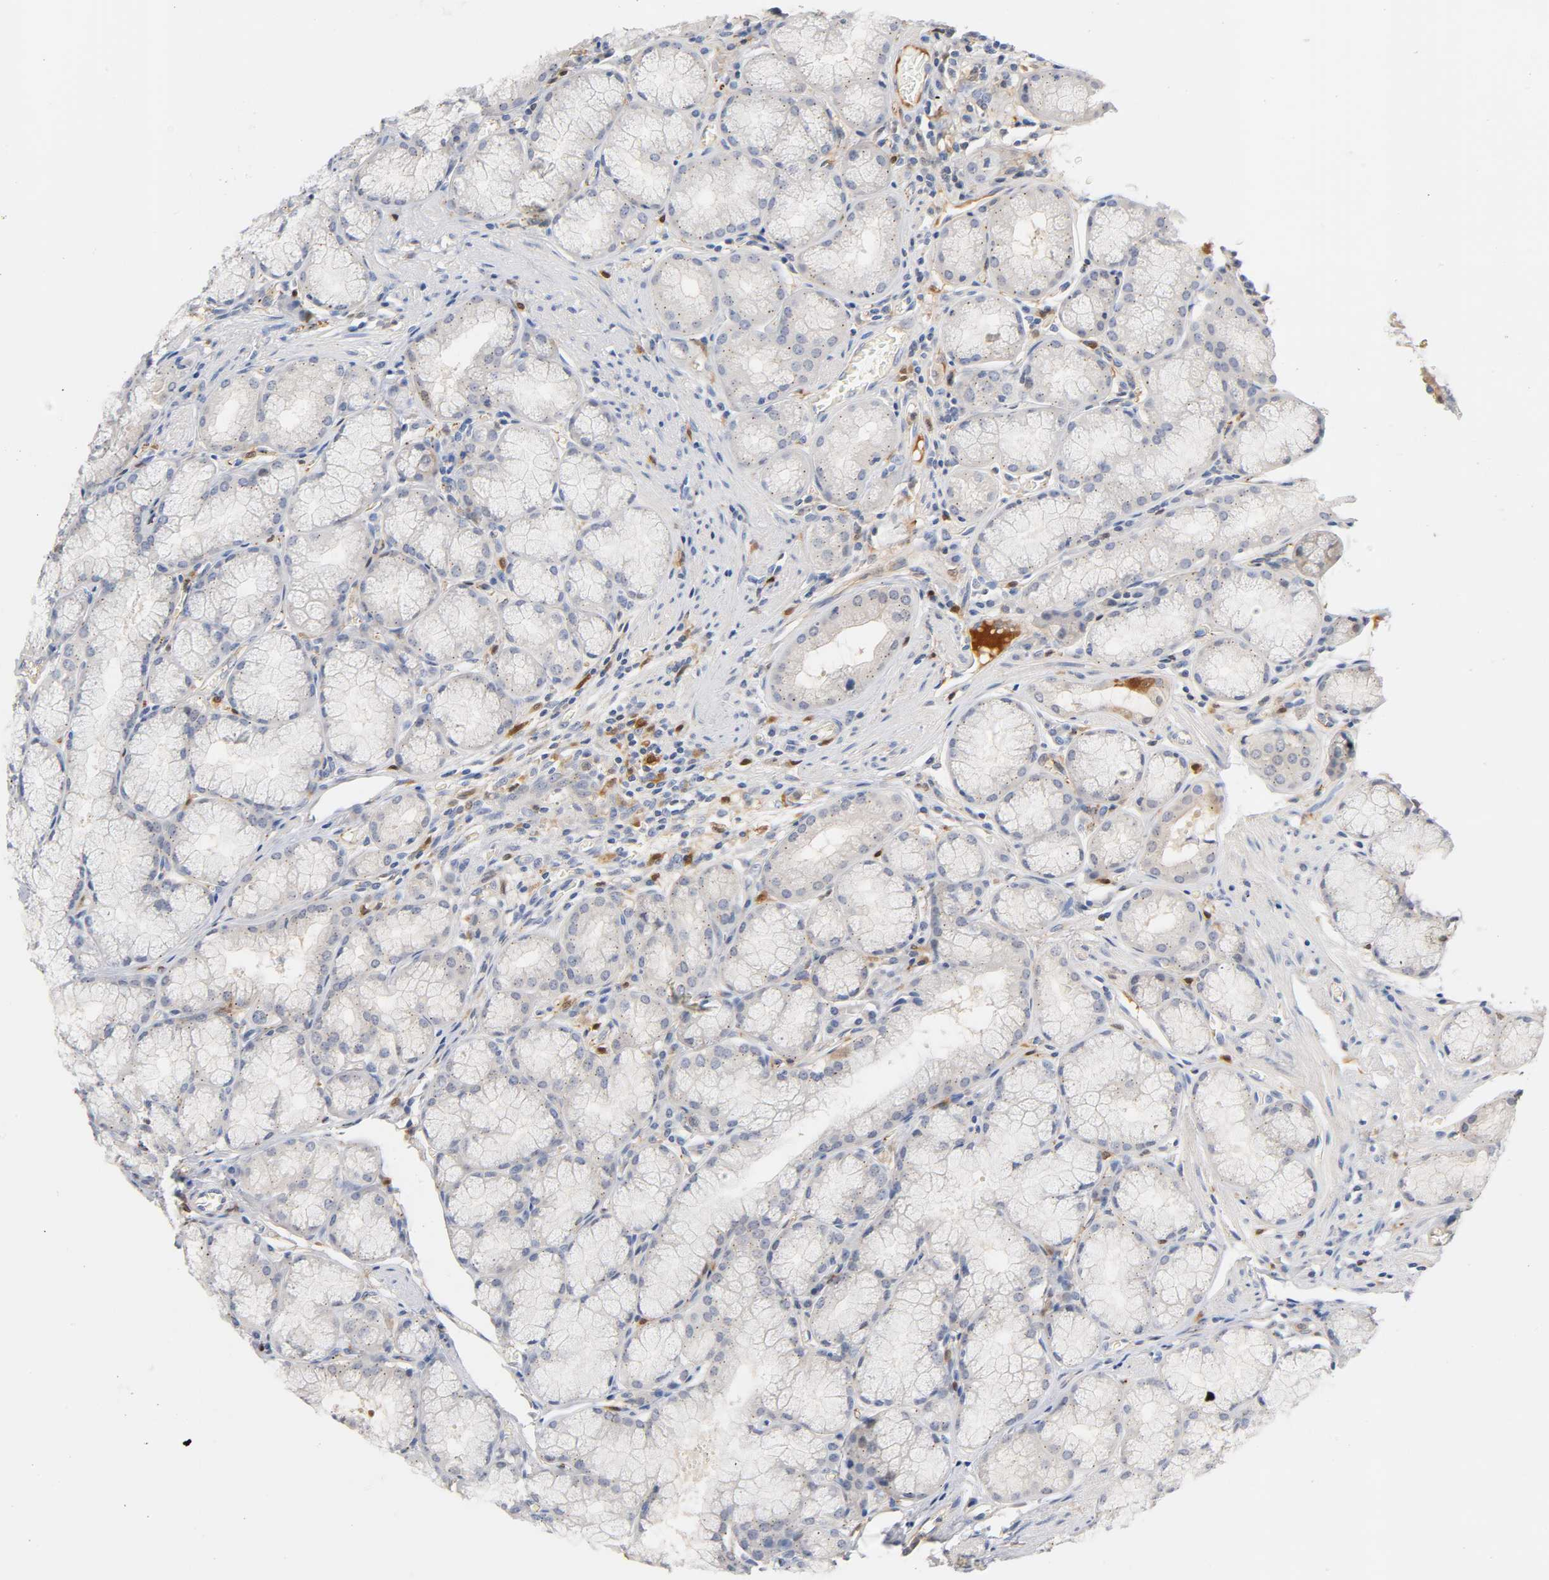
{"staining": {"intensity": "weak", "quantity": "<25%", "location": "cytoplasmic/membranous"}, "tissue": "stomach", "cell_type": "Glandular cells", "image_type": "normal", "snomed": [{"axis": "morphology", "description": "Normal tissue, NOS"}, {"axis": "topography", "description": "Stomach, lower"}], "caption": "DAB immunohistochemical staining of unremarkable human stomach exhibits no significant expression in glandular cells. (Immunohistochemistry (ihc), brightfield microscopy, high magnification).", "gene": "IL18", "patient": {"sex": "male", "age": 56}}